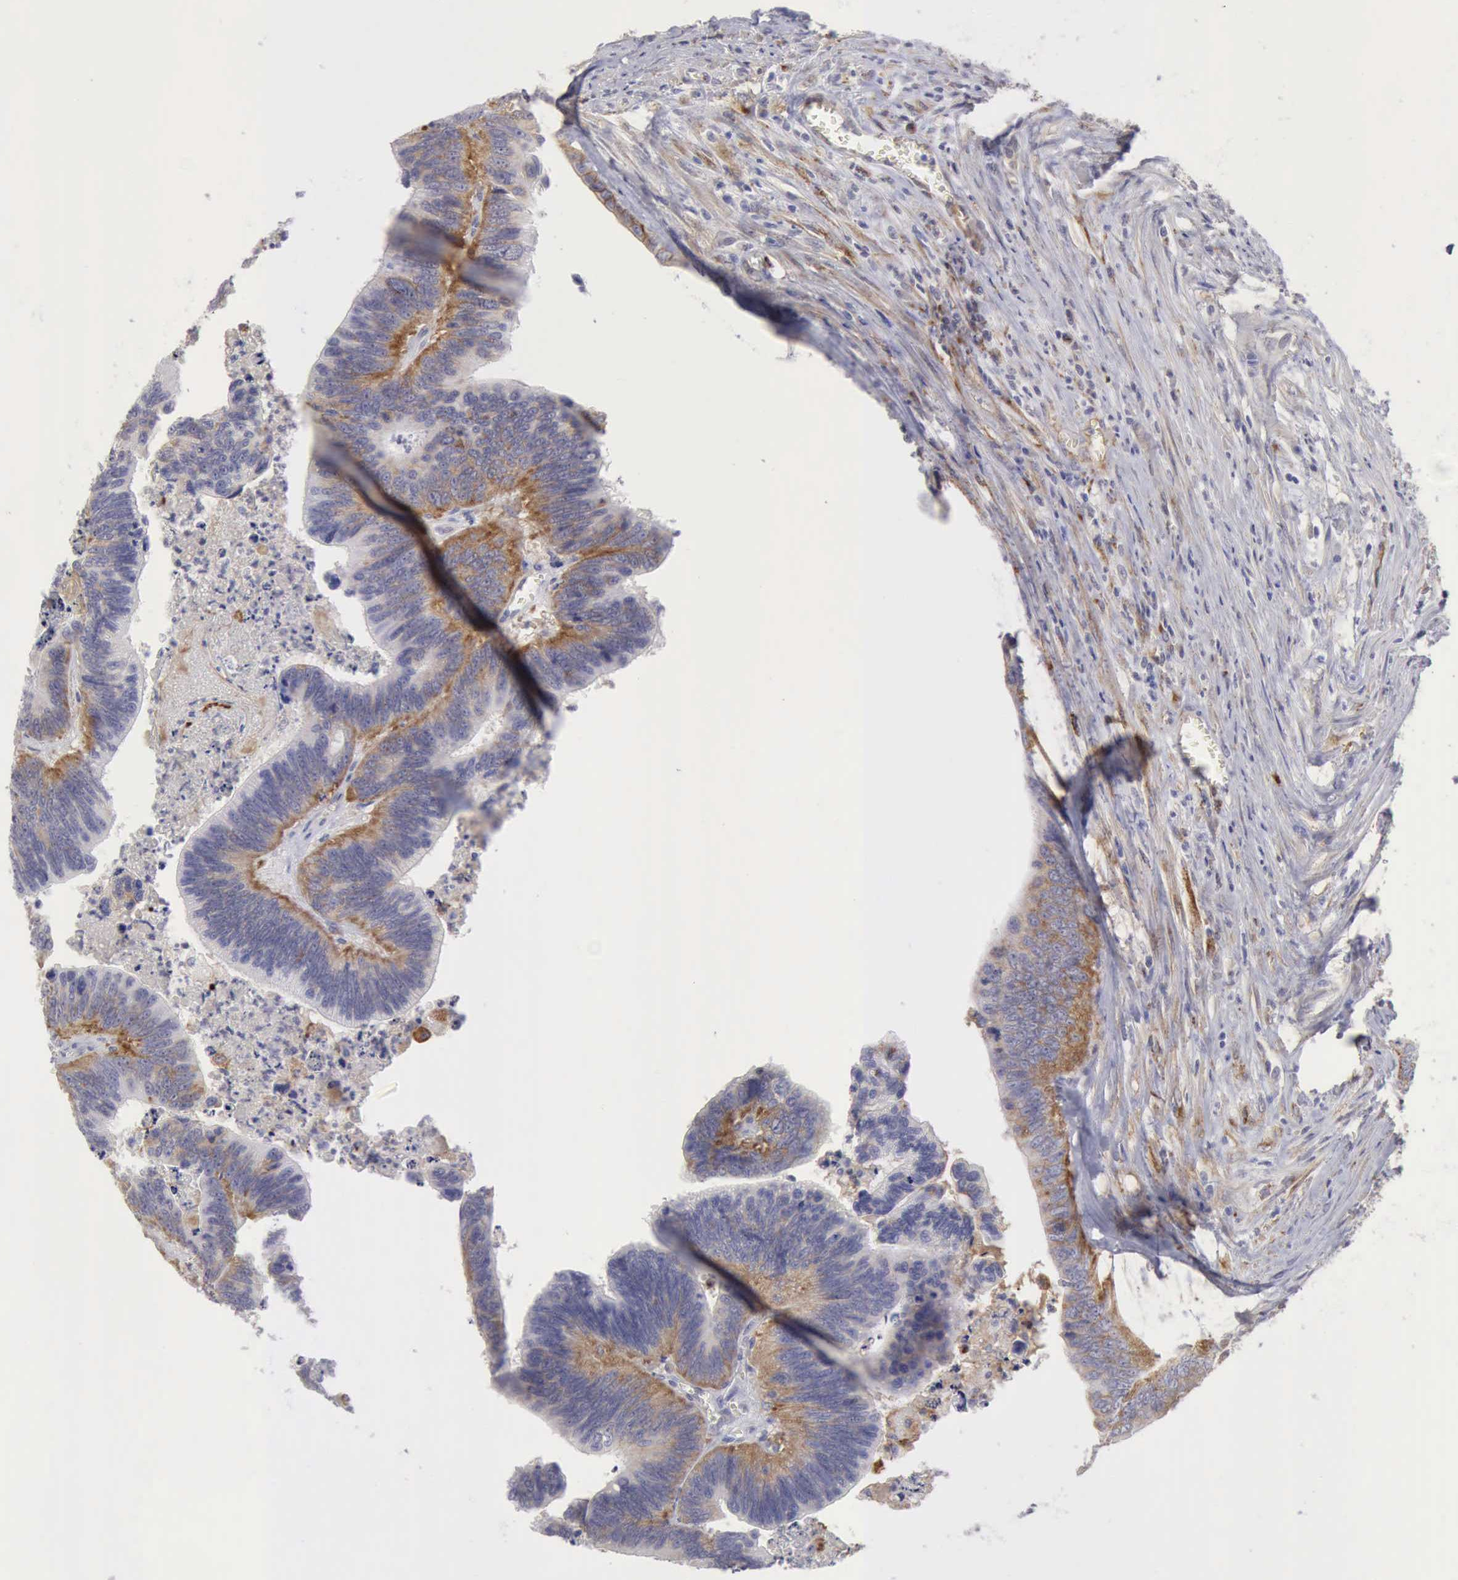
{"staining": {"intensity": "moderate", "quantity": ">75%", "location": "cytoplasmic/membranous"}, "tissue": "colorectal cancer", "cell_type": "Tumor cells", "image_type": "cancer", "snomed": [{"axis": "morphology", "description": "Adenocarcinoma, NOS"}, {"axis": "topography", "description": "Colon"}], "caption": "A high-resolution photomicrograph shows immunohistochemistry (IHC) staining of colorectal cancer, which demonstrates moderate cytoplasmic/membranous positivity in about >75% of tumor cells. (brown staining indicates protein expression, while blue staining denotes nuclei).", "gene": "TFRC", "patient": {"sex": "male", "age": 72}}